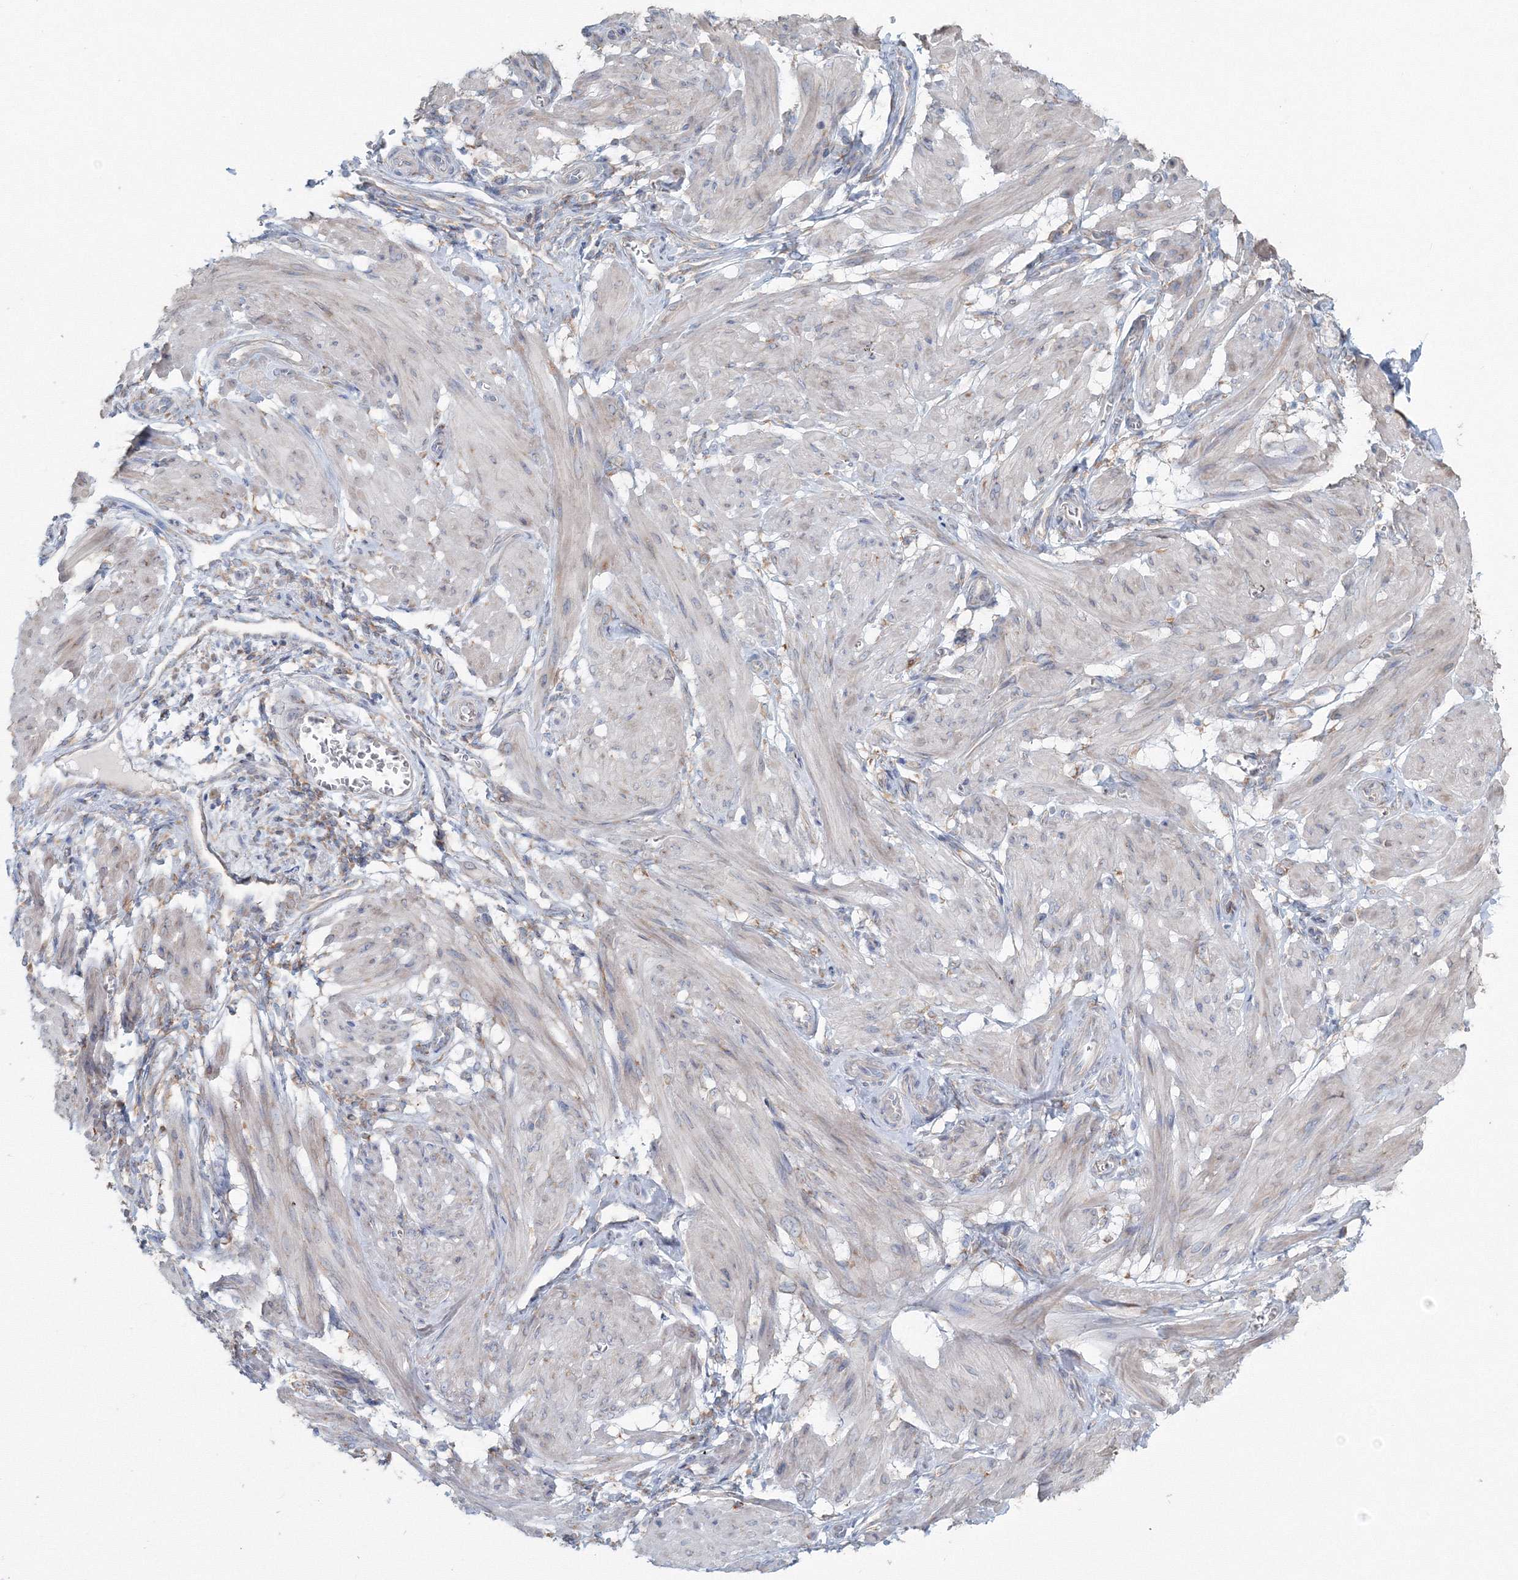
{"staining": {"intensity": "negative", "quantity": "none", "location": "none"}, "tissue": "smooth muscle", "cell_type": "Smooth muscle cells", "image_type": "normal", "snomed": [{"axis": "morphology", "description": "Normal tissue, NOS"}, {"axis": "topography", "description": "Smooth muscle"}], "caption": "Immunohistochemistry of normal smooth muscle displays no staining in smooth muscle cells.", "gene": "ENSG00000285283", "patient": {"sex": "female", "age": 39}}